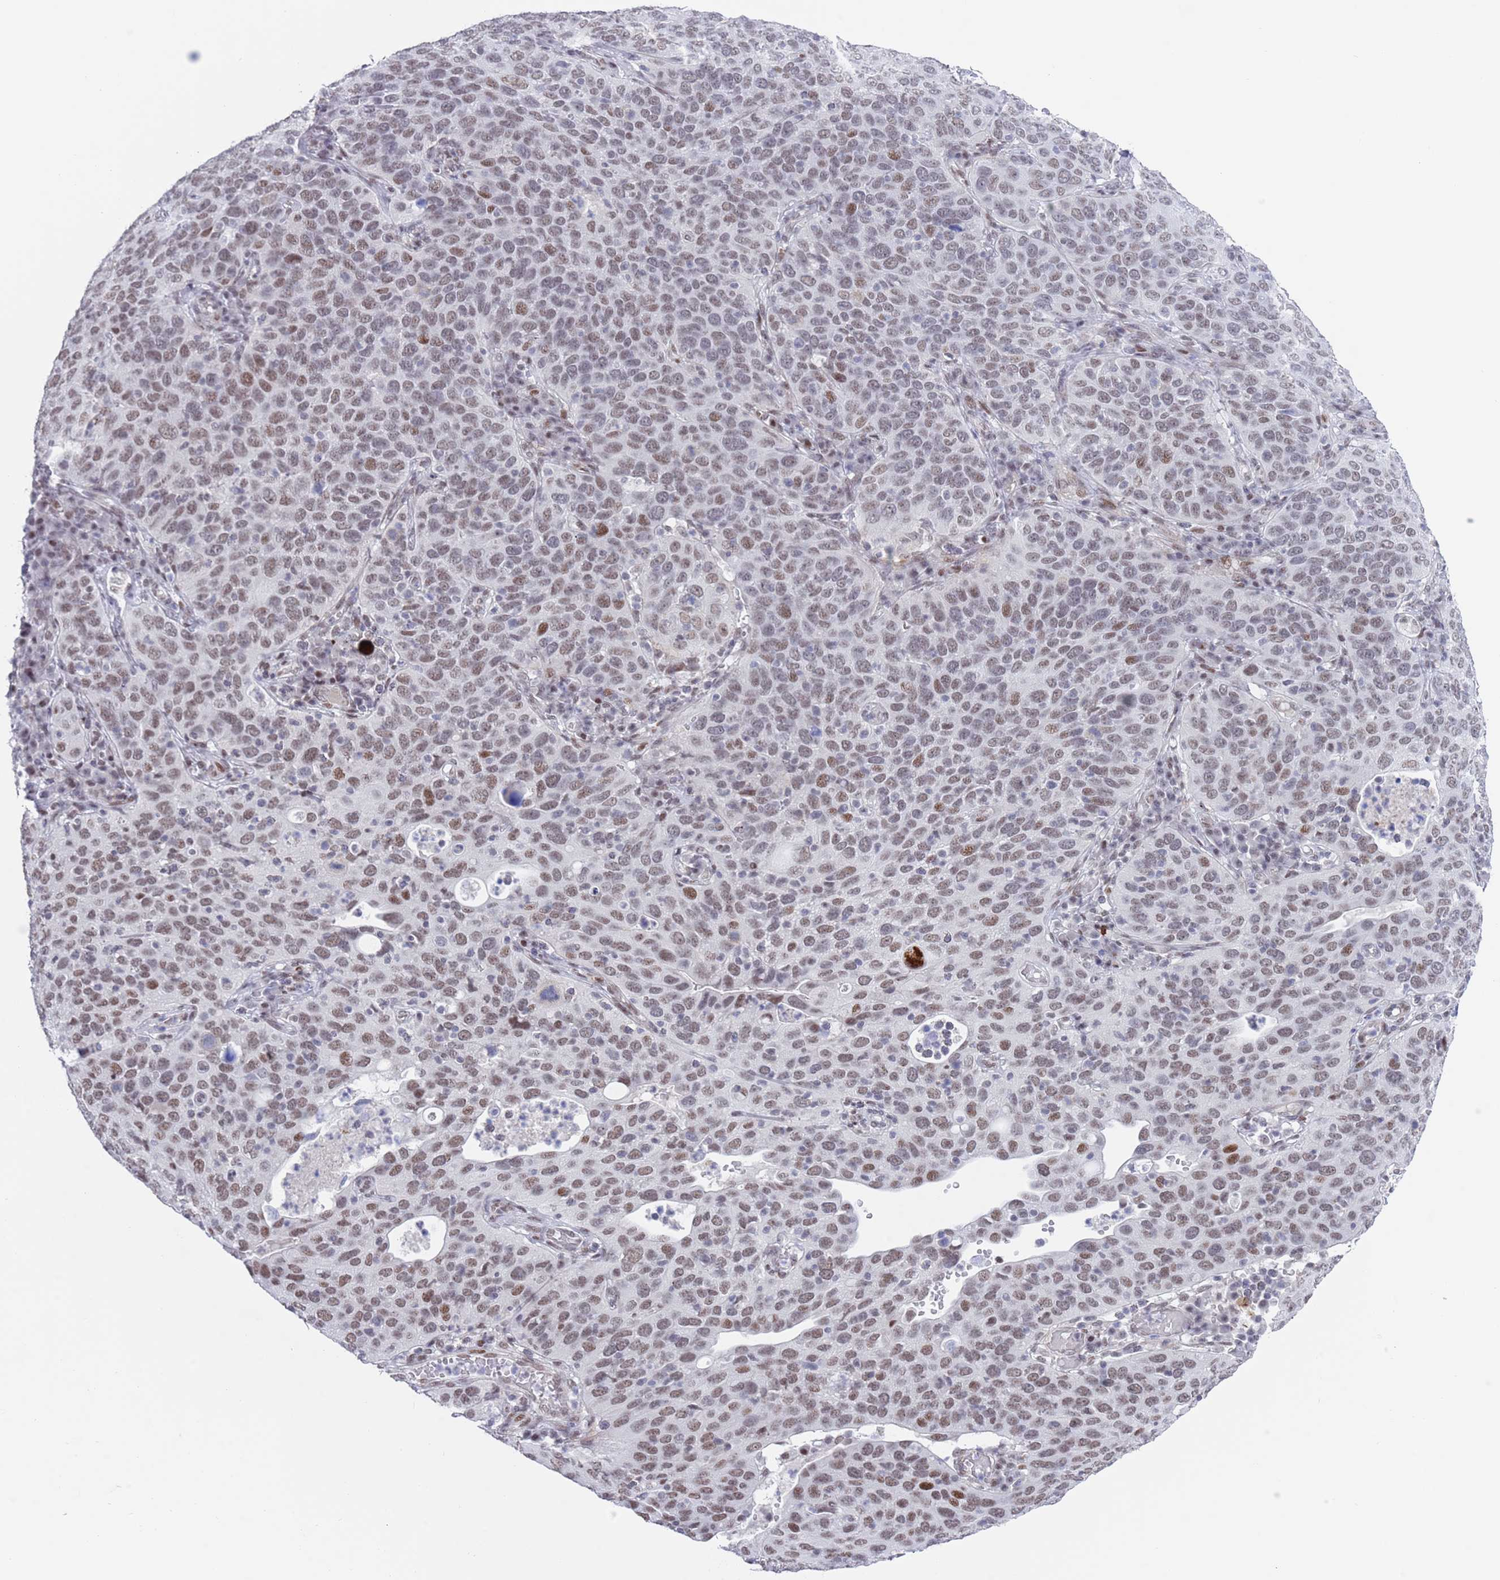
{"staining": {"intensity": "moderate", "quantity": ">75%", "location": "nuclear"}, "tissue": "cervical cancer", "cell_type": "Tumor cells", "image_type": "cancer", "snomed": [{"axis": "morphology", "description": "Squamous cell carcinoma, NOS"}, {"axis": "topography", "description": "Cervix"}], "caption": "Protein staining of cervical cancer tissue shows moderate nuclear staining in approximately >75% of tumor cells.", "gene": "ZNF382", "patient": {"sex": "female", "age": 36}}